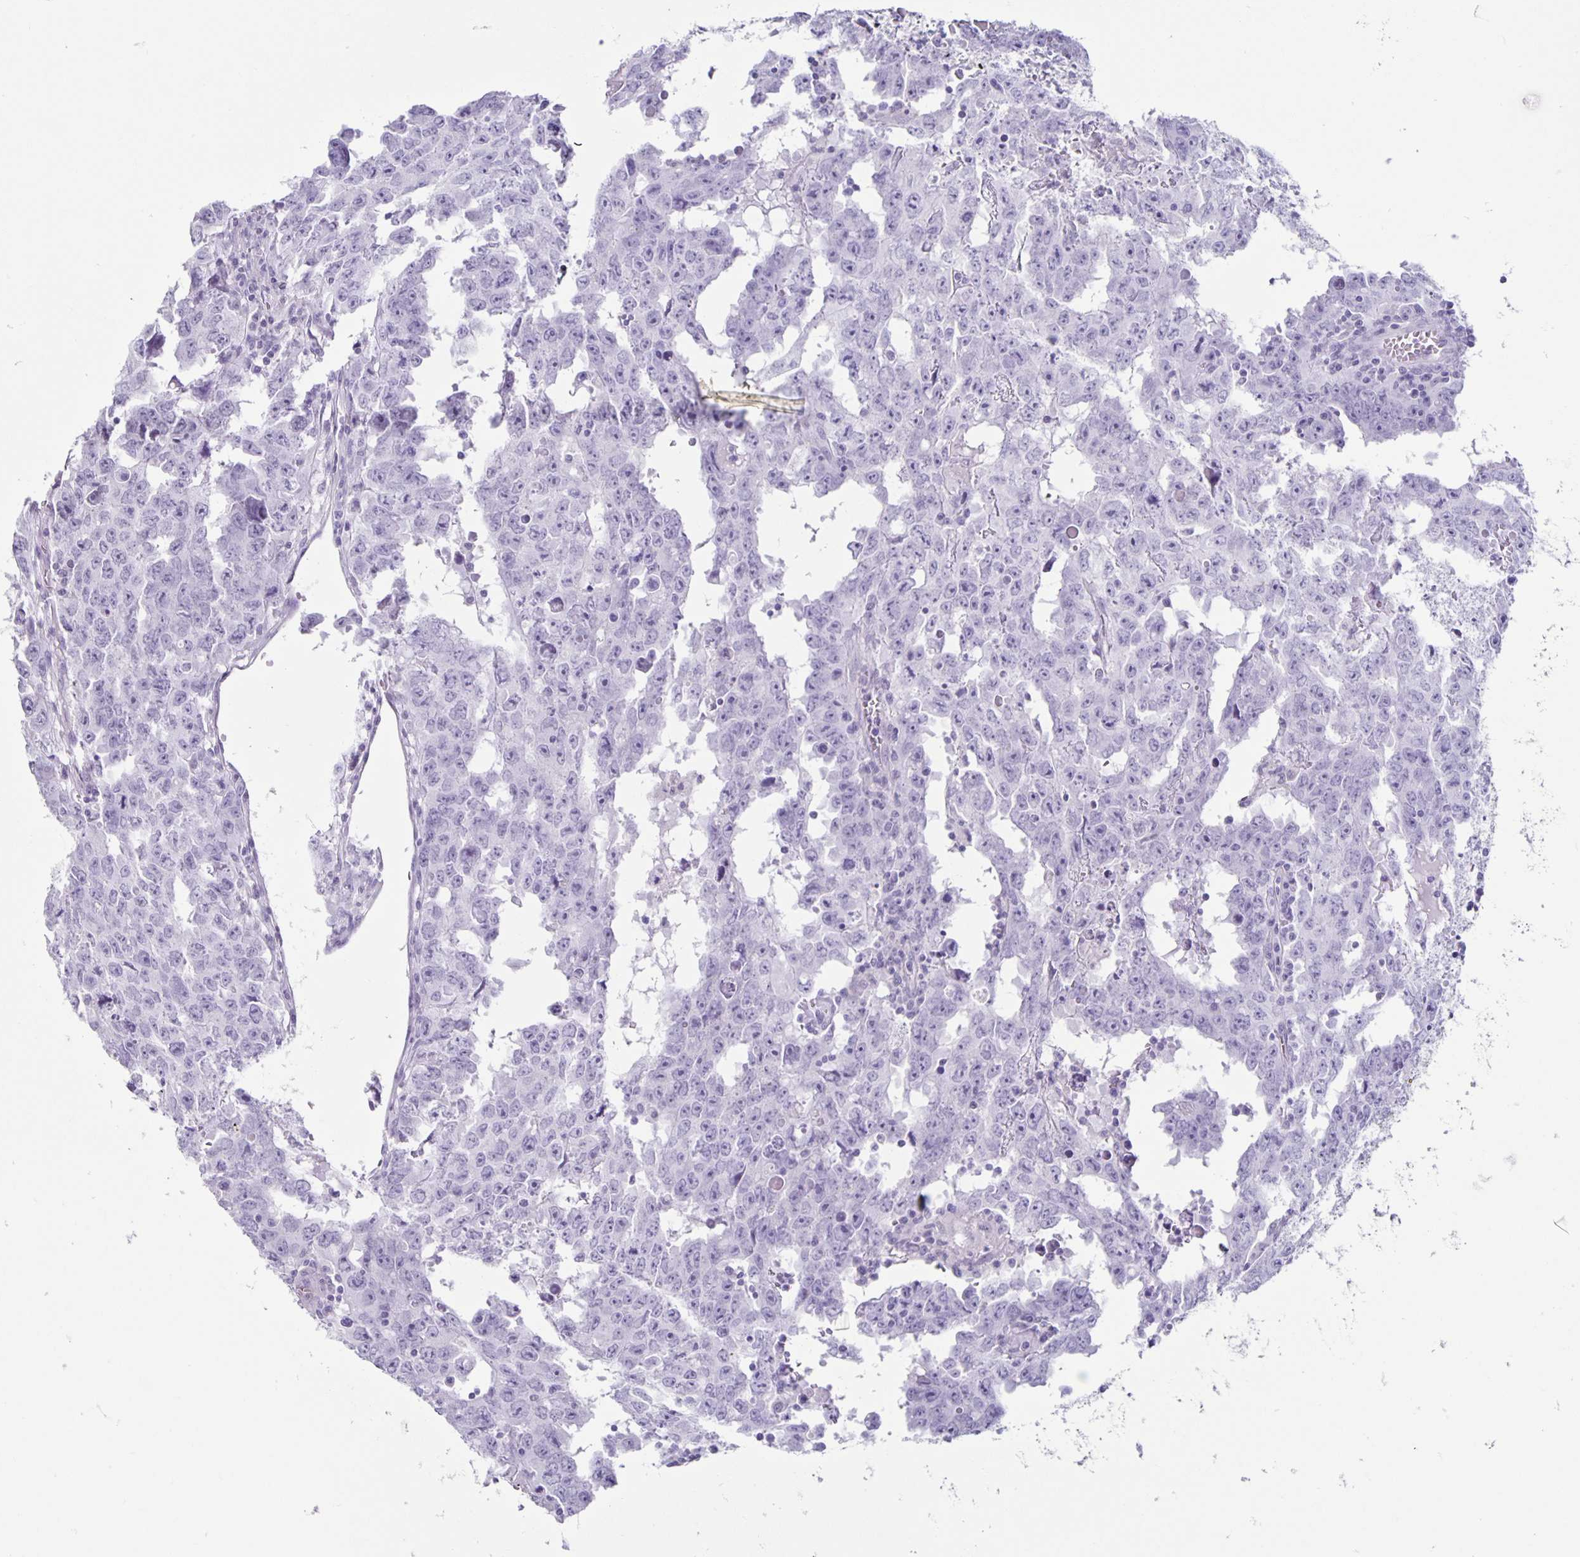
{"staining": {"intensity": "negative", "quantity": "none", "location": "none"}, "tissue": "testis cancer", "cell_type": "Tumor cells", "image_type": "cancer", "snomed": [{"axis": "morphology", "description": "Carcinoma, Embryonal, NOS"}, {"axis": "topography", "description": "Testis"}], "caption": "Micrograph shows no significant protein expression in tumor cells of embryonal carcinoma (testis).", "gene": "CT45A5", "patient": {"sex": "male", "age": 22}}